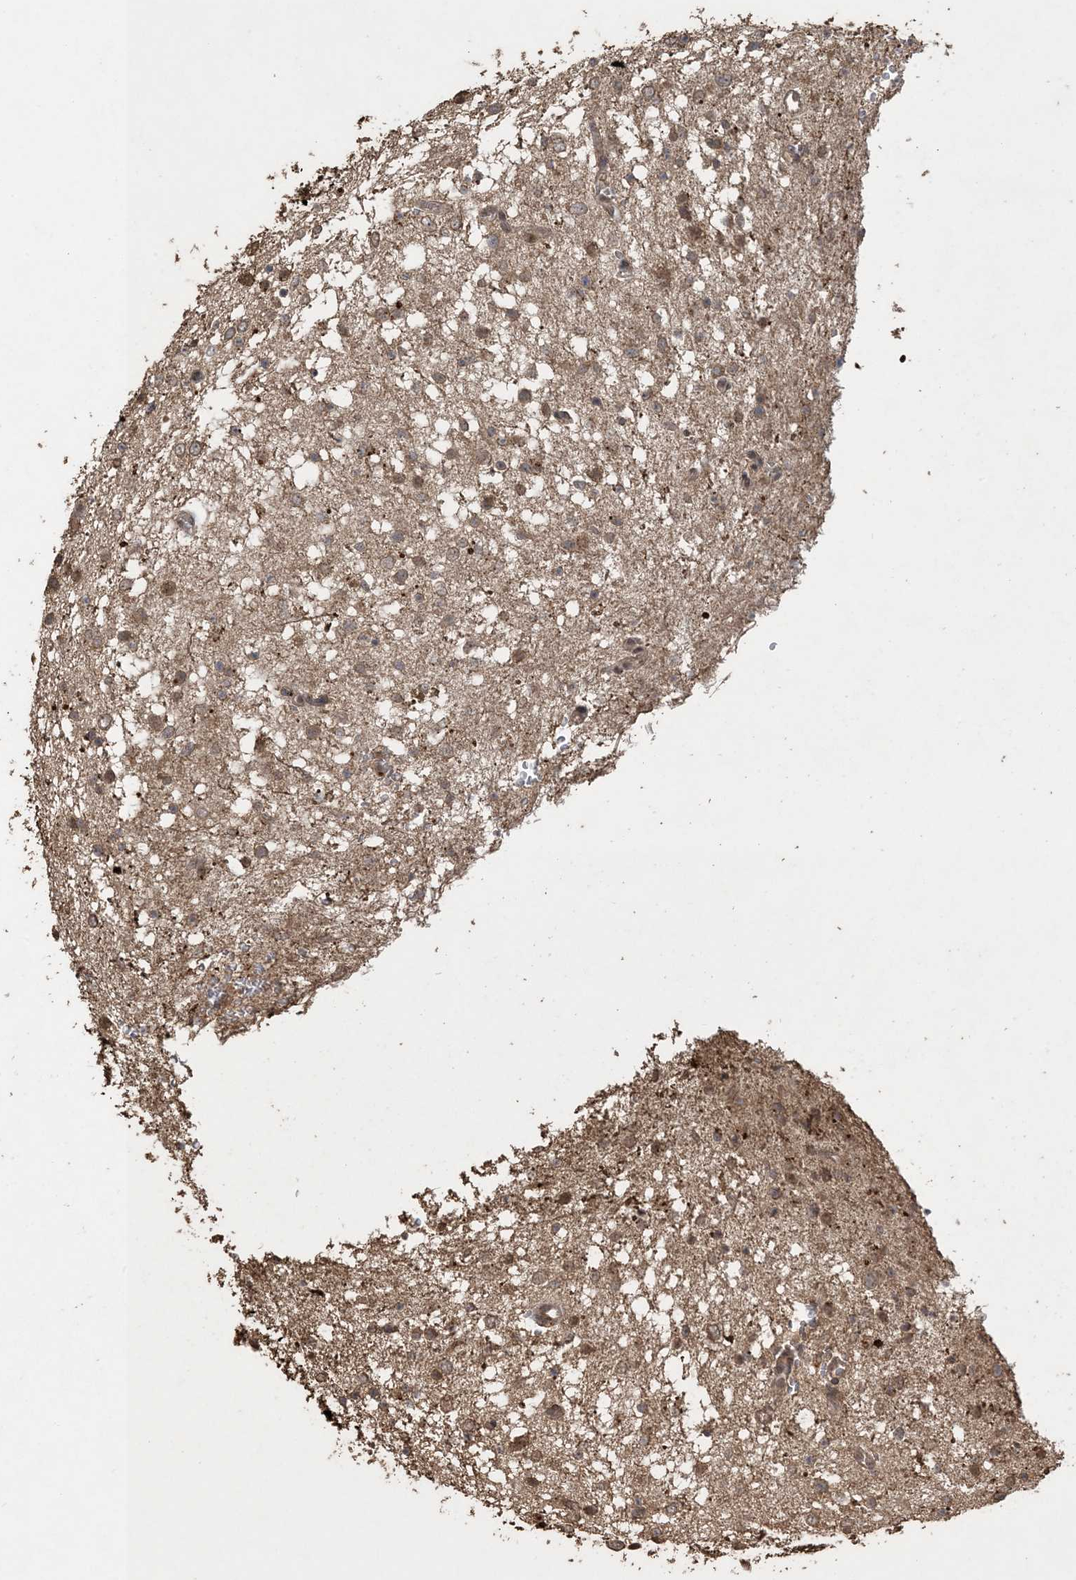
{"staining": {"intensity": "moderate", "quantity": "25%-75%", "location": "cytoplasmic/membranous"}, "tissue": "glioma", "cell_type": "Tumor cells", "image_type": "cancer", "snomed": [{"axis": "morphology", "description": "Glioma, malignant, Low grade"}, {"axis": "topography", "description": "Brain"}], "caption": "High-power microscopy captured an IHC photomicrograph of malignant low-grade glioma, revealing moderate cytoplasmic/membranous staining in approximately 25%-75% of tumor cells.", "gene": "EFCAB8", "patient": {"sex": "female", "age": 37}}